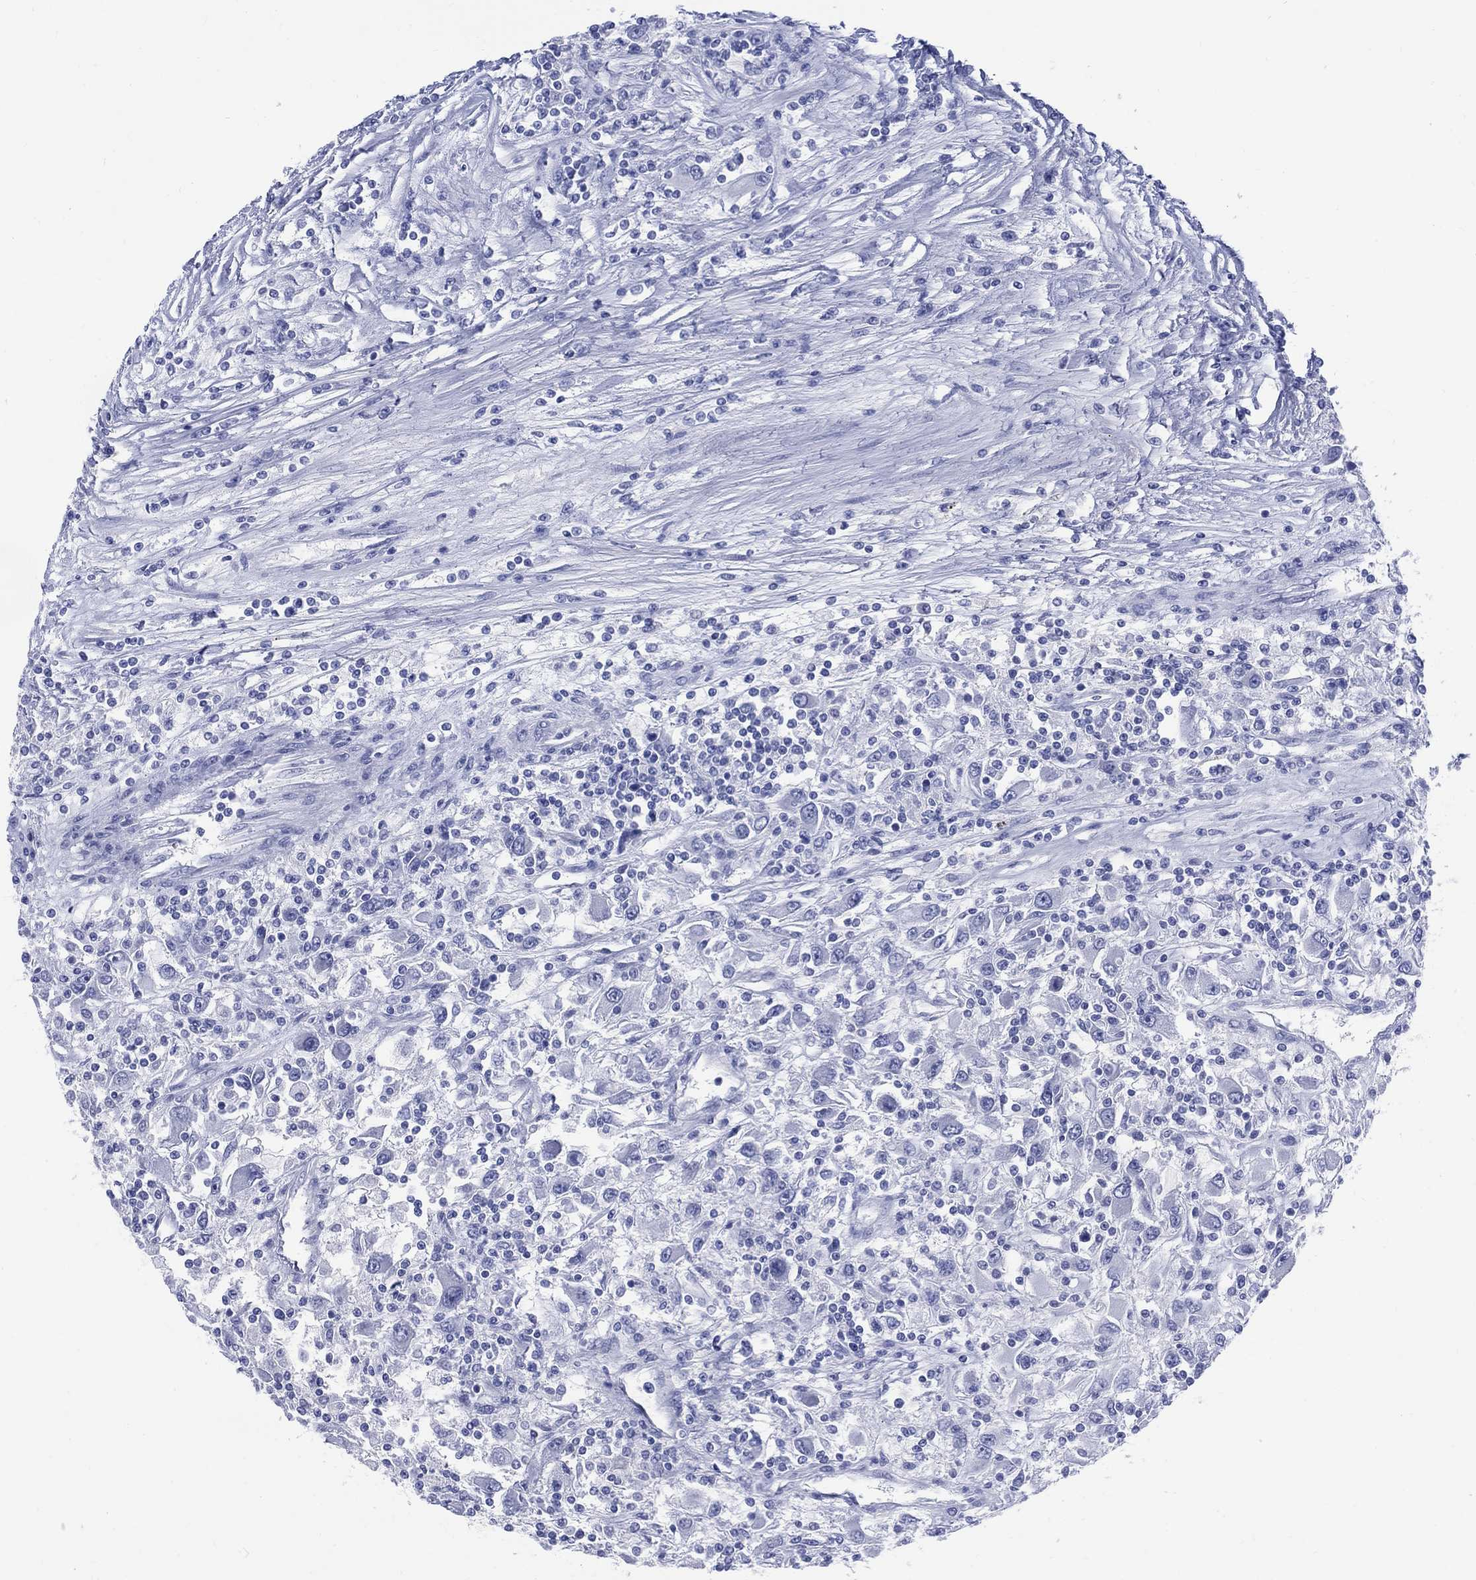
{"staining": {"intensity": "negative", "quantity": "none", "location": "none"}, "tissue": "renal cancer", "cell_type": "Tumor cells", "image_type": "cancer", "snomed": [{"axis": "morphology", "description": "Adenocarcinoma, NOS"}, {"axis": "topography", "description": "Kidney"}], "caption": "Immunohistochemical staining of human renal adenocarcinoma exhibits no significant staining in tumor cells.", "gene": "LRRD1", "patient": {"sex": "female", "age": 67}}